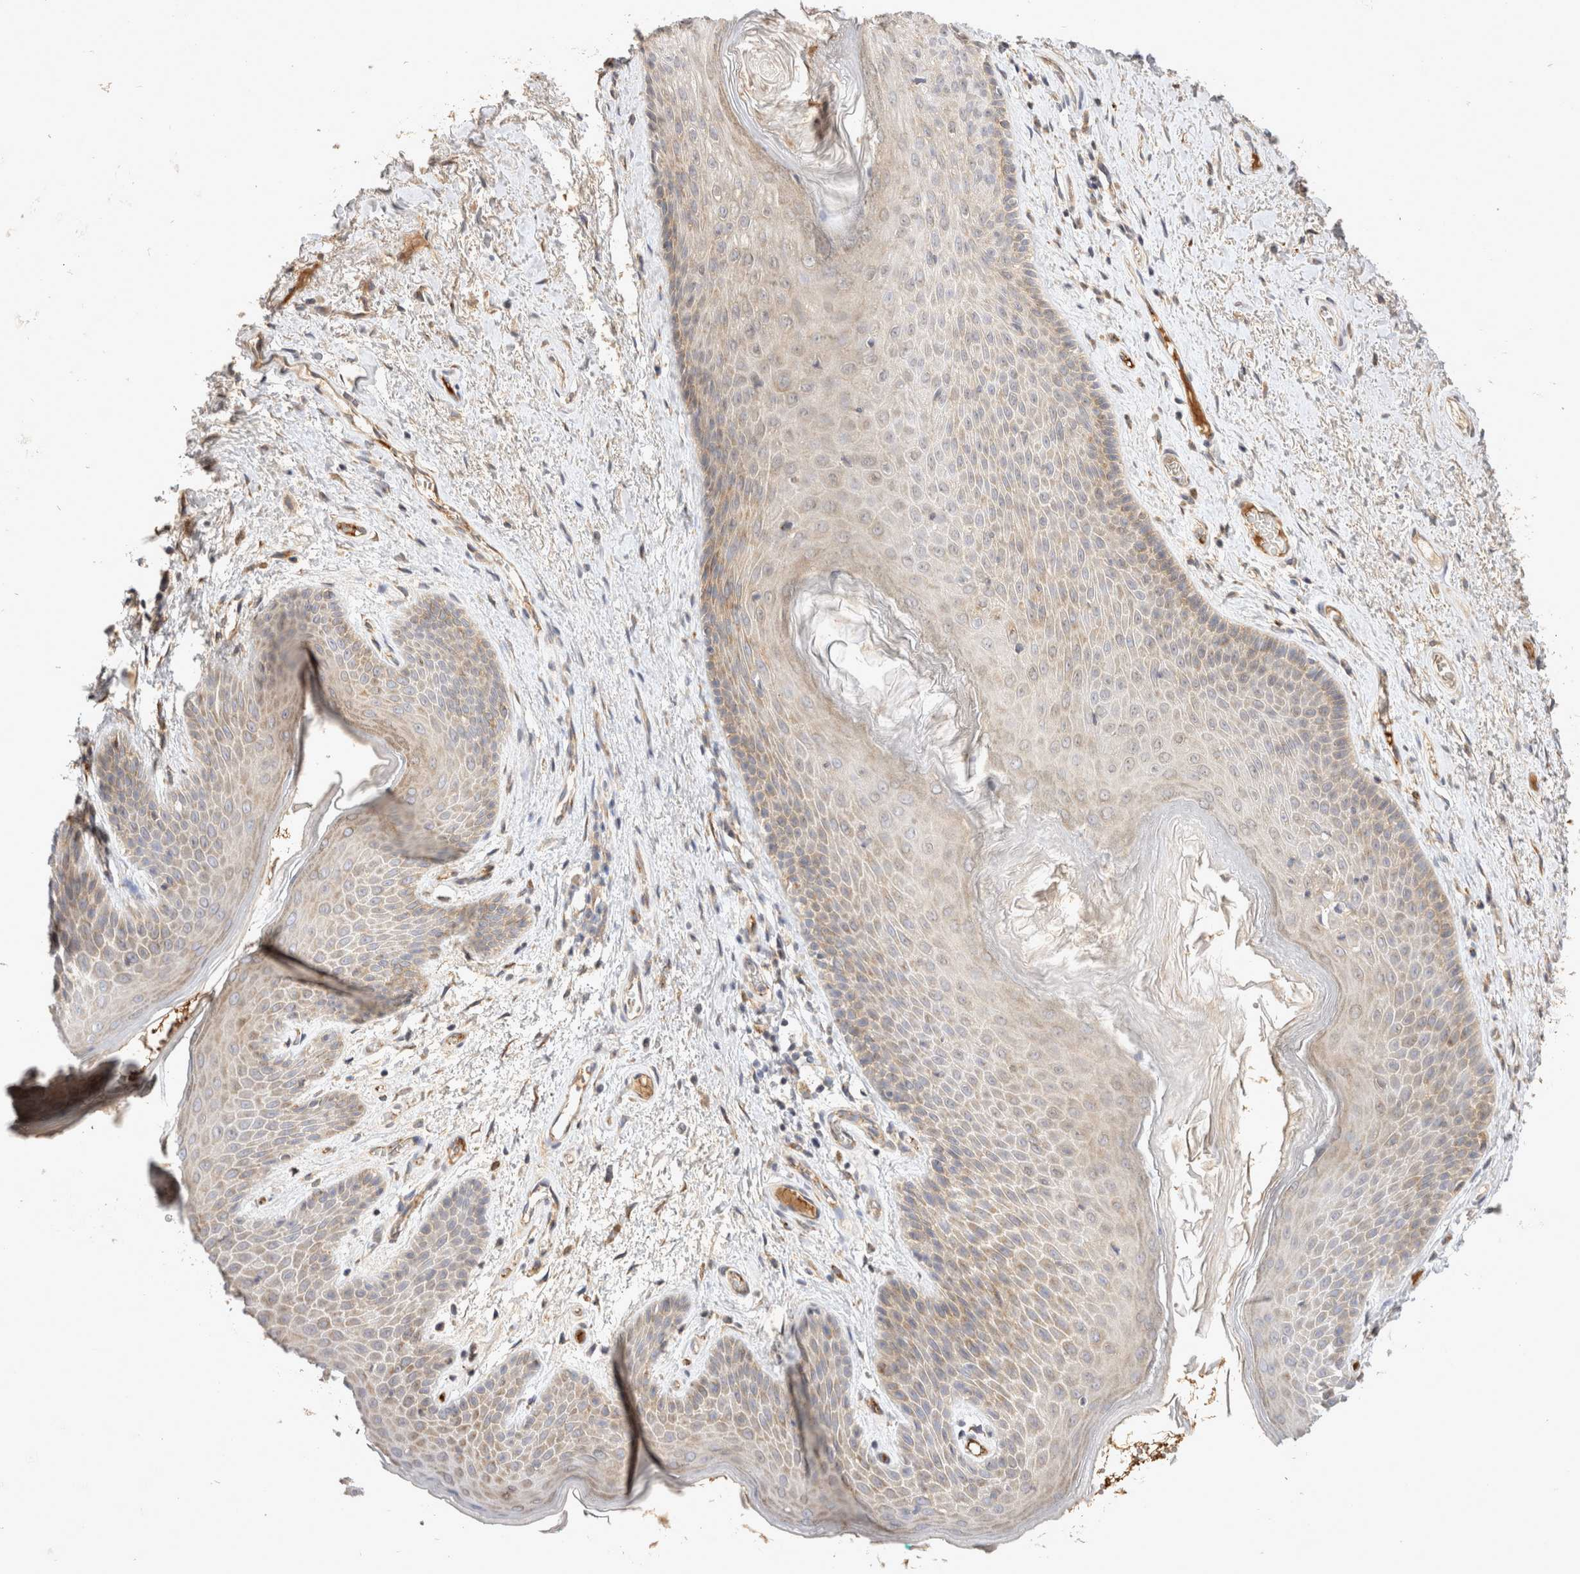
{"staining": {"intensity": "weak", "quantity": "<25%", "location": "cytoplasmic/membranous"}, "tissue": "skin", "cell_type": "Epidermal cells", "image_type": "normal", "snomed": [{"axis": "morphology", "description": "Normal tissue, NOS"}, {"axis": "topography", "description": "Anal"}], "caption": "The micrograph exhibits no staining of epidermal cells in unremarkable skin.", "gene": "EIF4G3", "patient": {"sex": "male", "age": 74}}